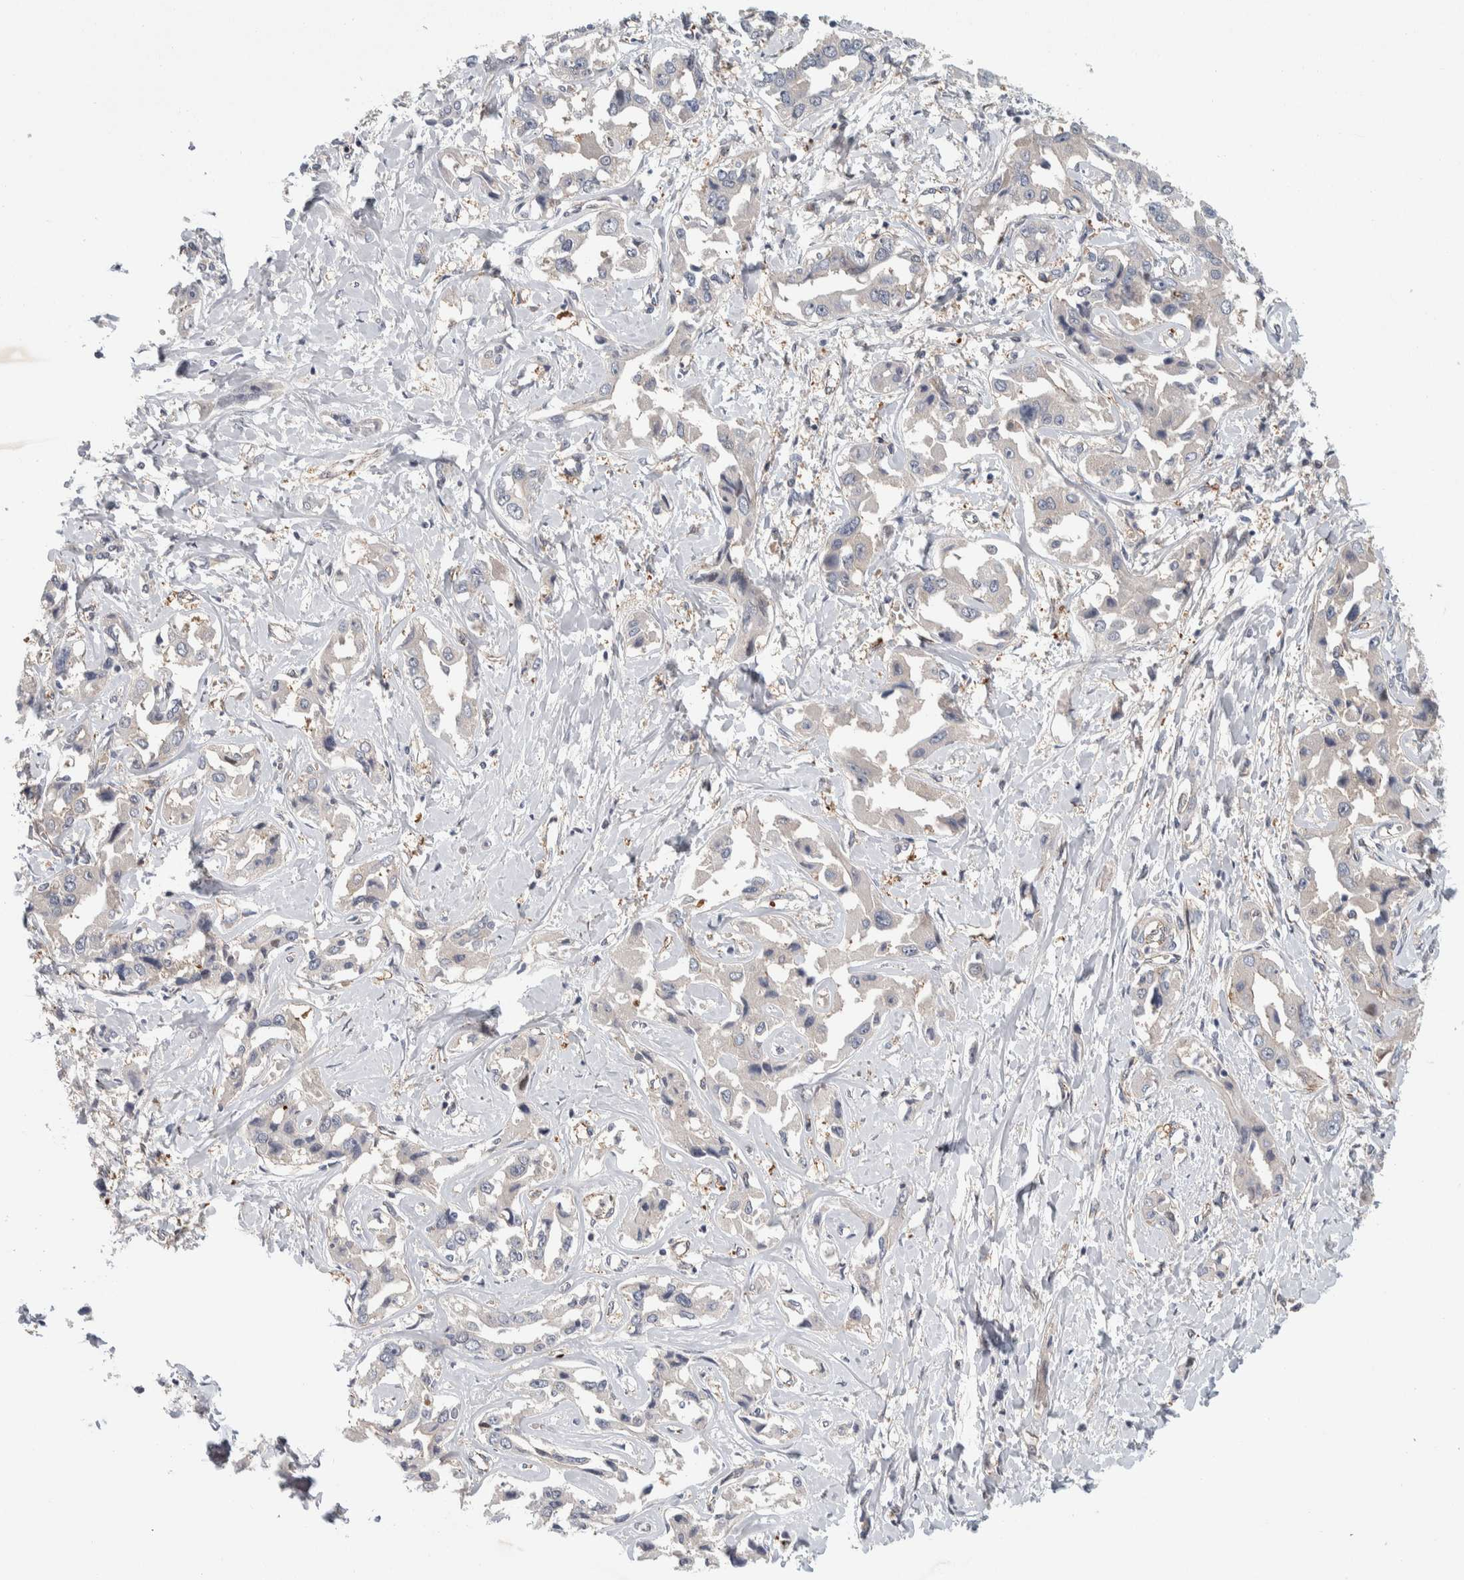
{"staining": {"intensity": "negative", "quantity": "none", "location": "none"}, "tissue": "liver cancer", "cell_type": "Tumor cells", "image_type": "cancer", "snomed": [{"axis": "morphology", "description": "Cholangiocarcinoma"}, {"axis": "topography", "description": "Liver"}], "caption": "Immunohistochemistry (IHC) of cholangiocarcinoma (liver) shows no staining in tumor cells.", "gene": "ZNF862", "patient": {"sex": "male", "age": 59}}